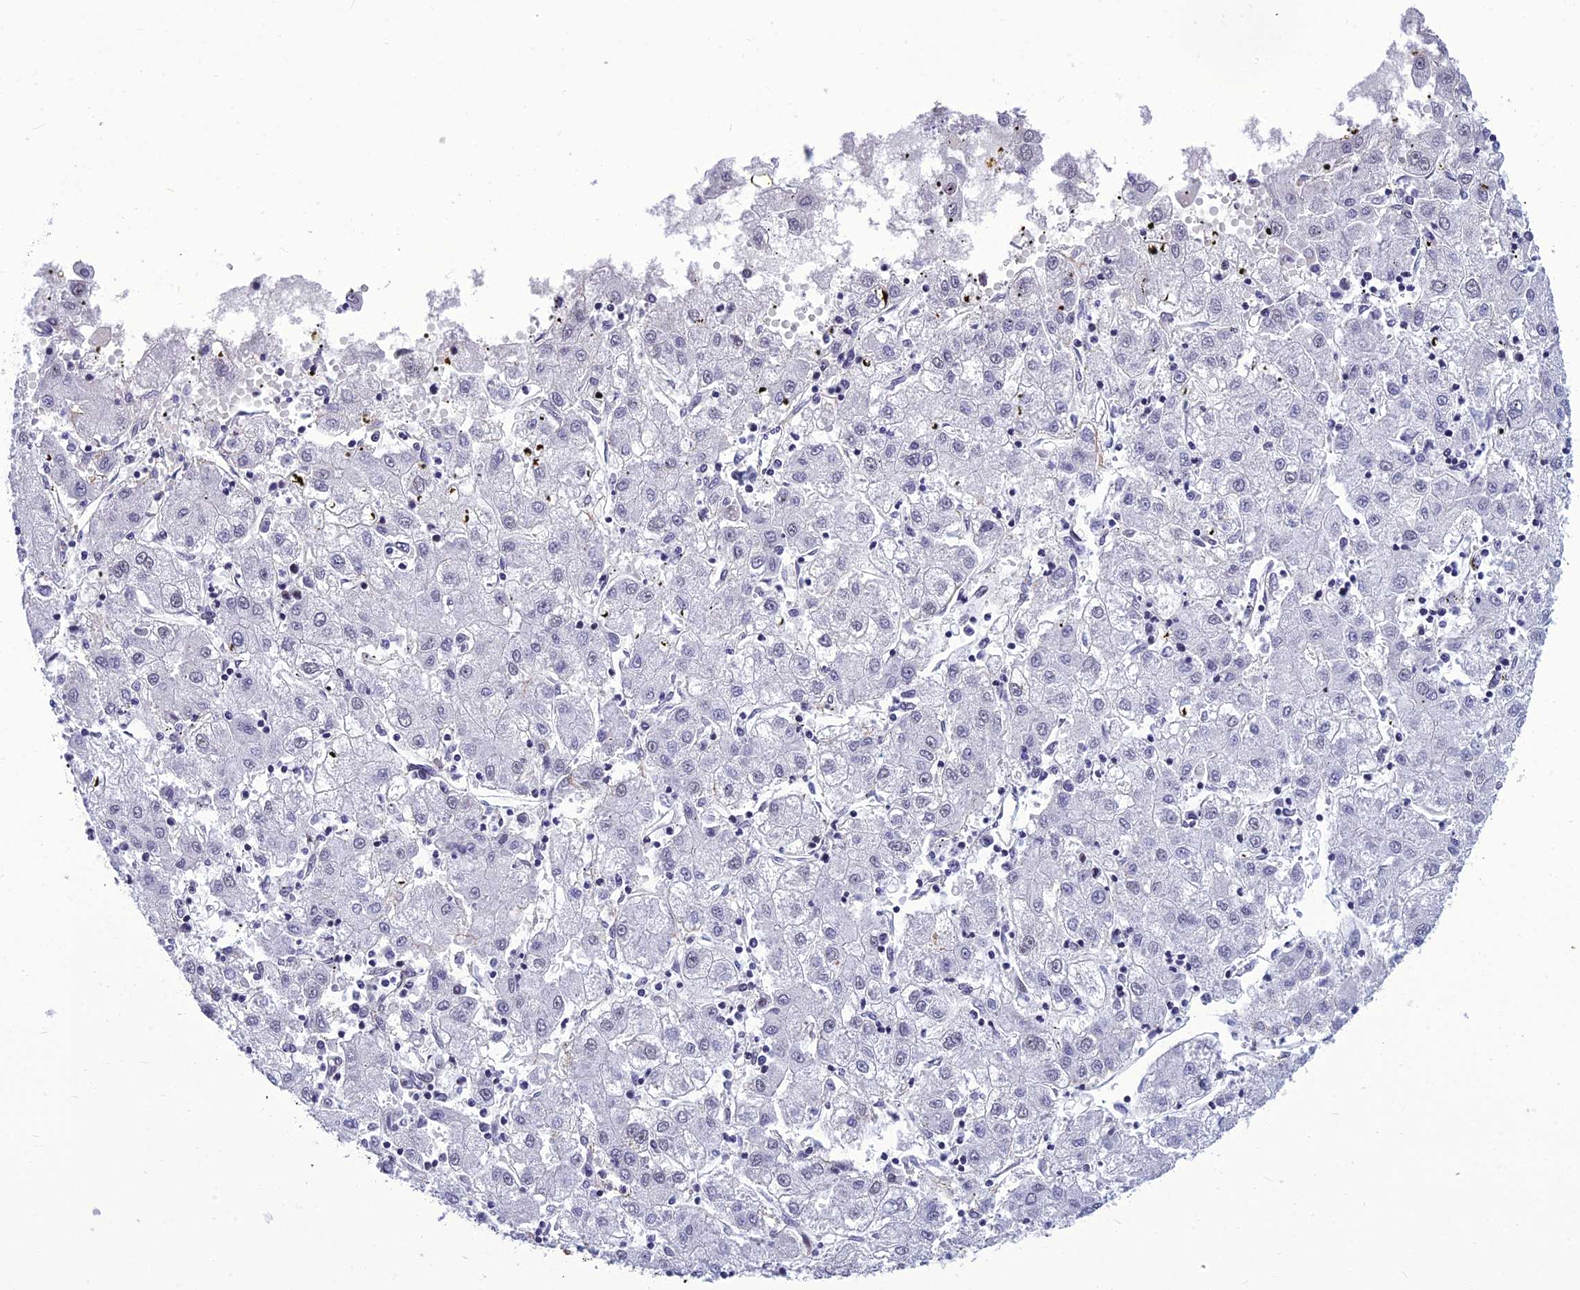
{"staining": {"intensity": "negative", "quantity": "none", "location": "none"}, "tissue": "liver cancer", "cell_type": "Tumor cells", "image_type": "cancer", "snomed": [{"axis": "morphology", "description": "Carcinoma, Hepatocellular, NOS"}, {"axis": "topography", "description": "Liver"}], "caption": "The immunohistochemistry (IHC) photomicrograph has no significant expression in tumor cells of hepatocellular carcinoma (liver) tissue.", "gene": "RSRC1", "patient": {"sex": "male", "age": 72}}